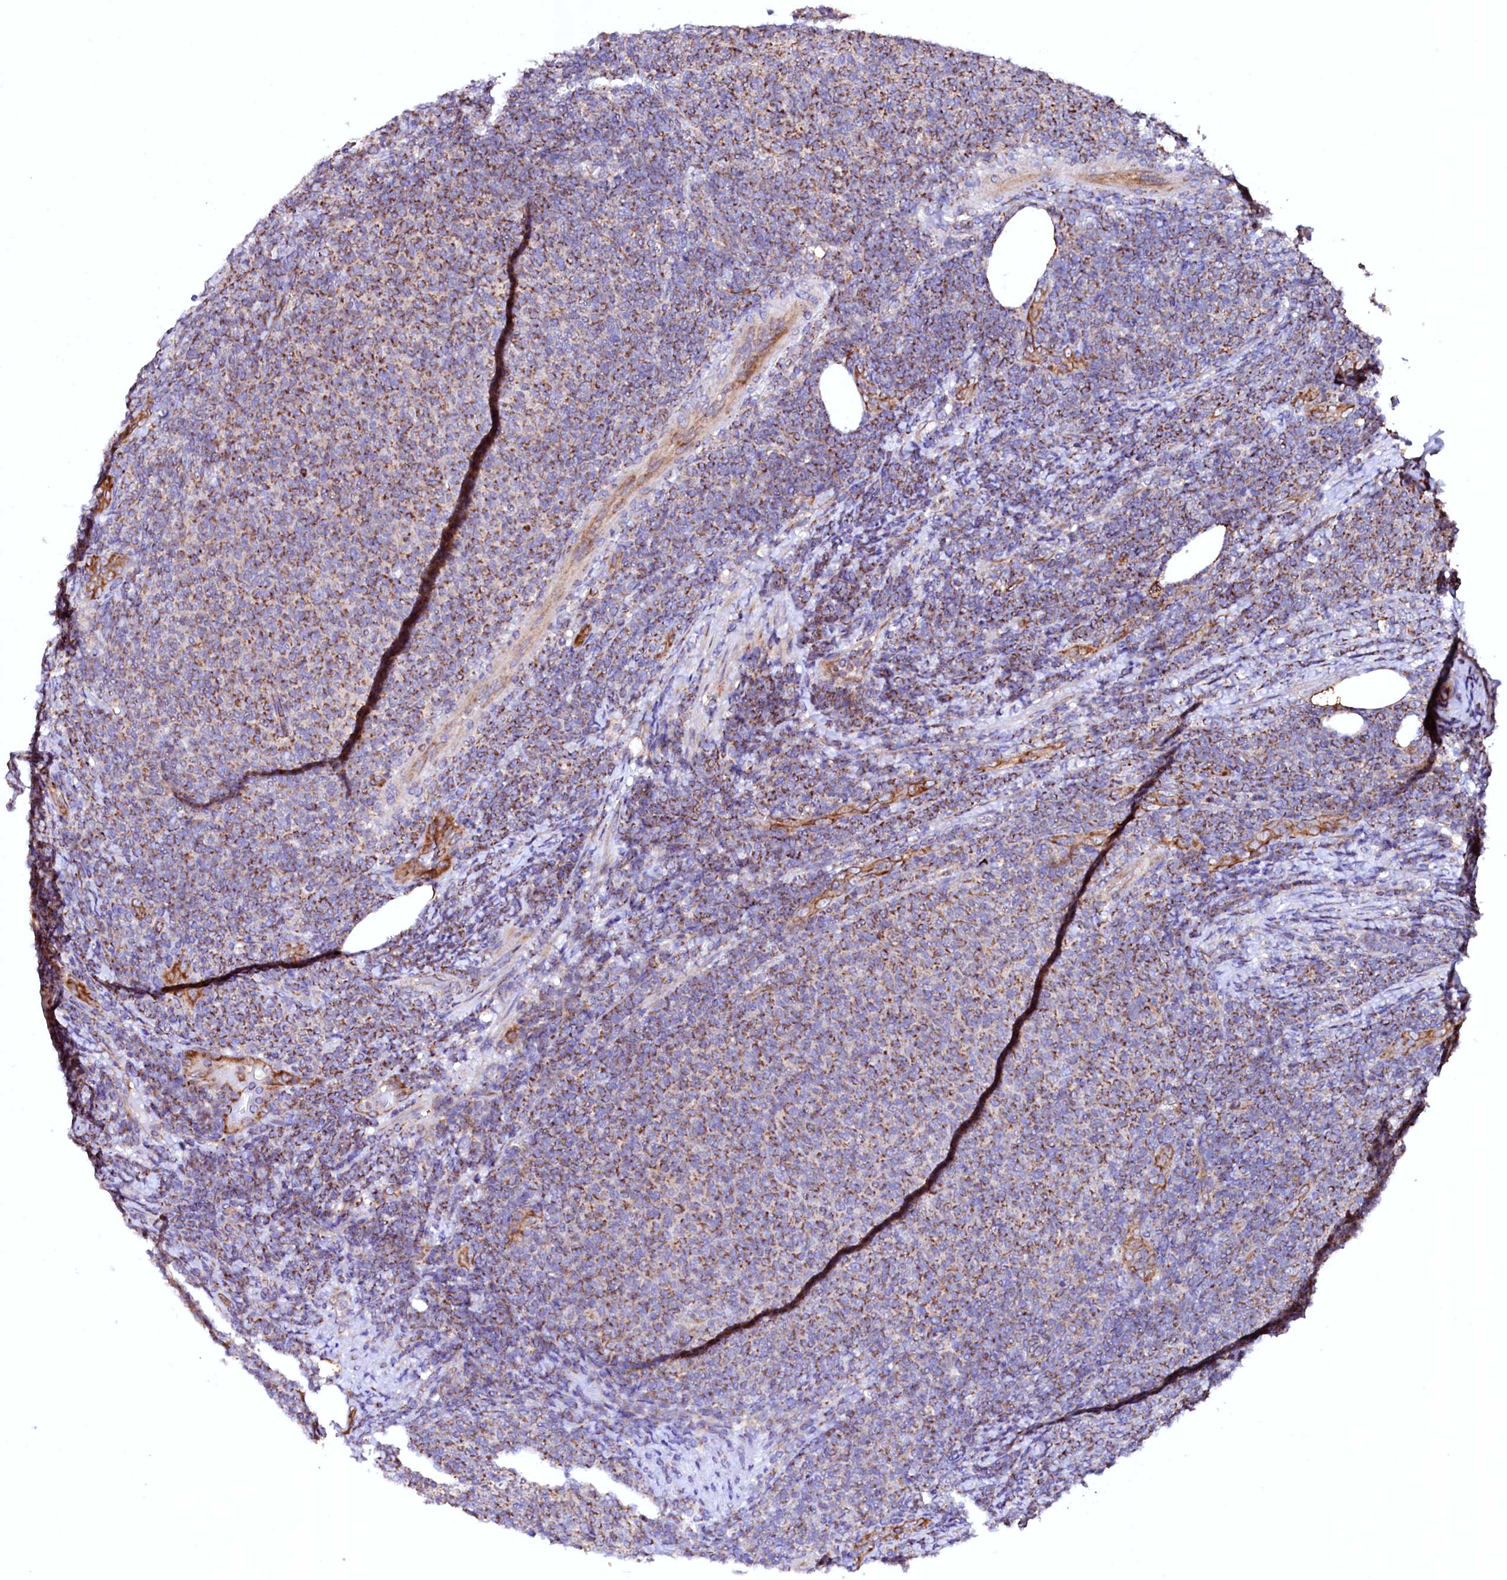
{"staining": {"intensity": "weak", "quantity": ">75%", "location": "cytoplasmic/membranous"}, "tissue": "lymphoma", "cell_type": "Tumor cells", "image_type": "cancer", "snomed": [{"axis": "morphology", "description": "Malignant lymphoma, non-Hodgkin's type, Low grade"}, {"axis": "topography", "description": "Lymph node"}], "caption": "About >75% of tumor cells in human low-grade malignant lymphoma, non-Hodgkin's type display weak cytoplasmic/membranous protein expression as visualized by brown immunohistochemical staining.", "gene": "UBE3C", "patient": {"sex": "male", "age": 66}}